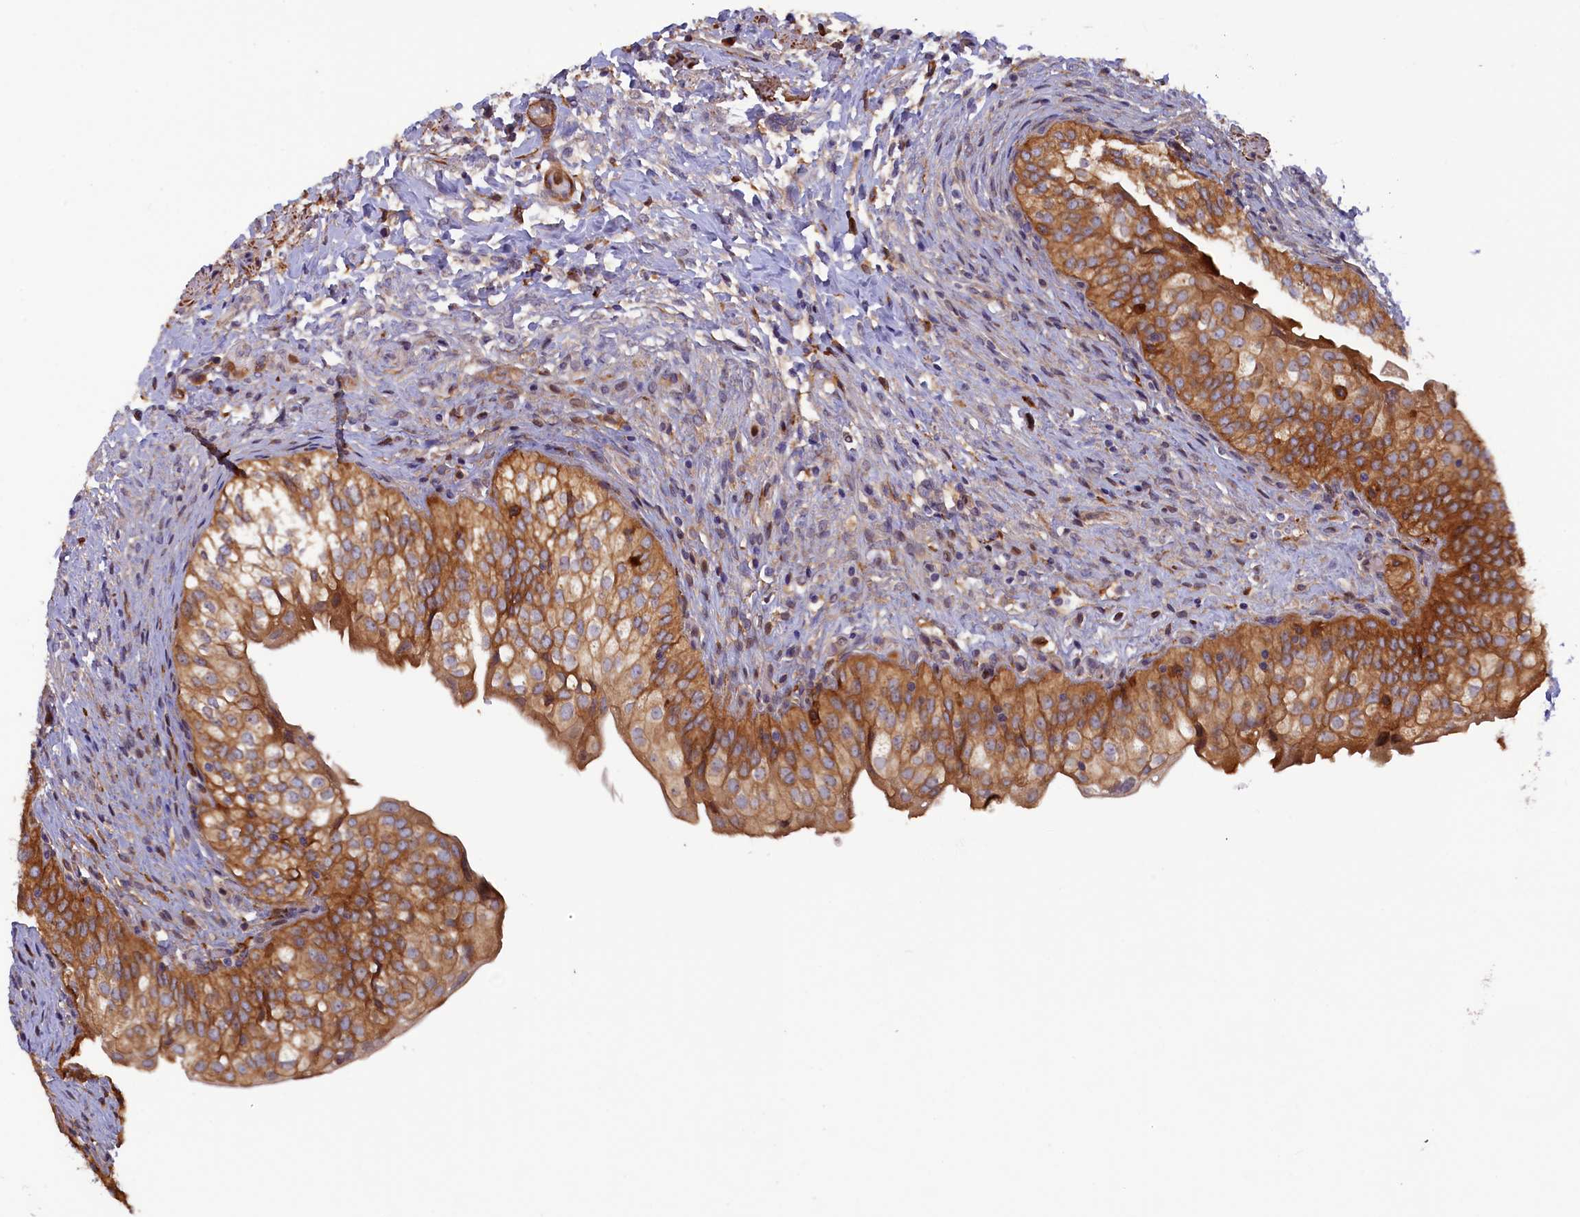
{"staining": {"intensity": "moderate", "quantity": ">75%", "location": "cytoplasmic/membranous"}, "tissue": "urinary bladder", "cell_type": "Urothelial cells", "image_type": "normal", "snomed": [{"axis": "morphology", "description": "Normal tissue, NOS"}, {"axis": "topography", "description": "Urinary bladder"}], "caption": "Immunohistochemical staining of benign human urinary bladder exhibits >75% levels of moderate cytoplasmic/membranous protein positivity in approximately >75% of urothelial cells.", "gene": "FERMT1", "patient": {"sex": "male", "age": 55}}